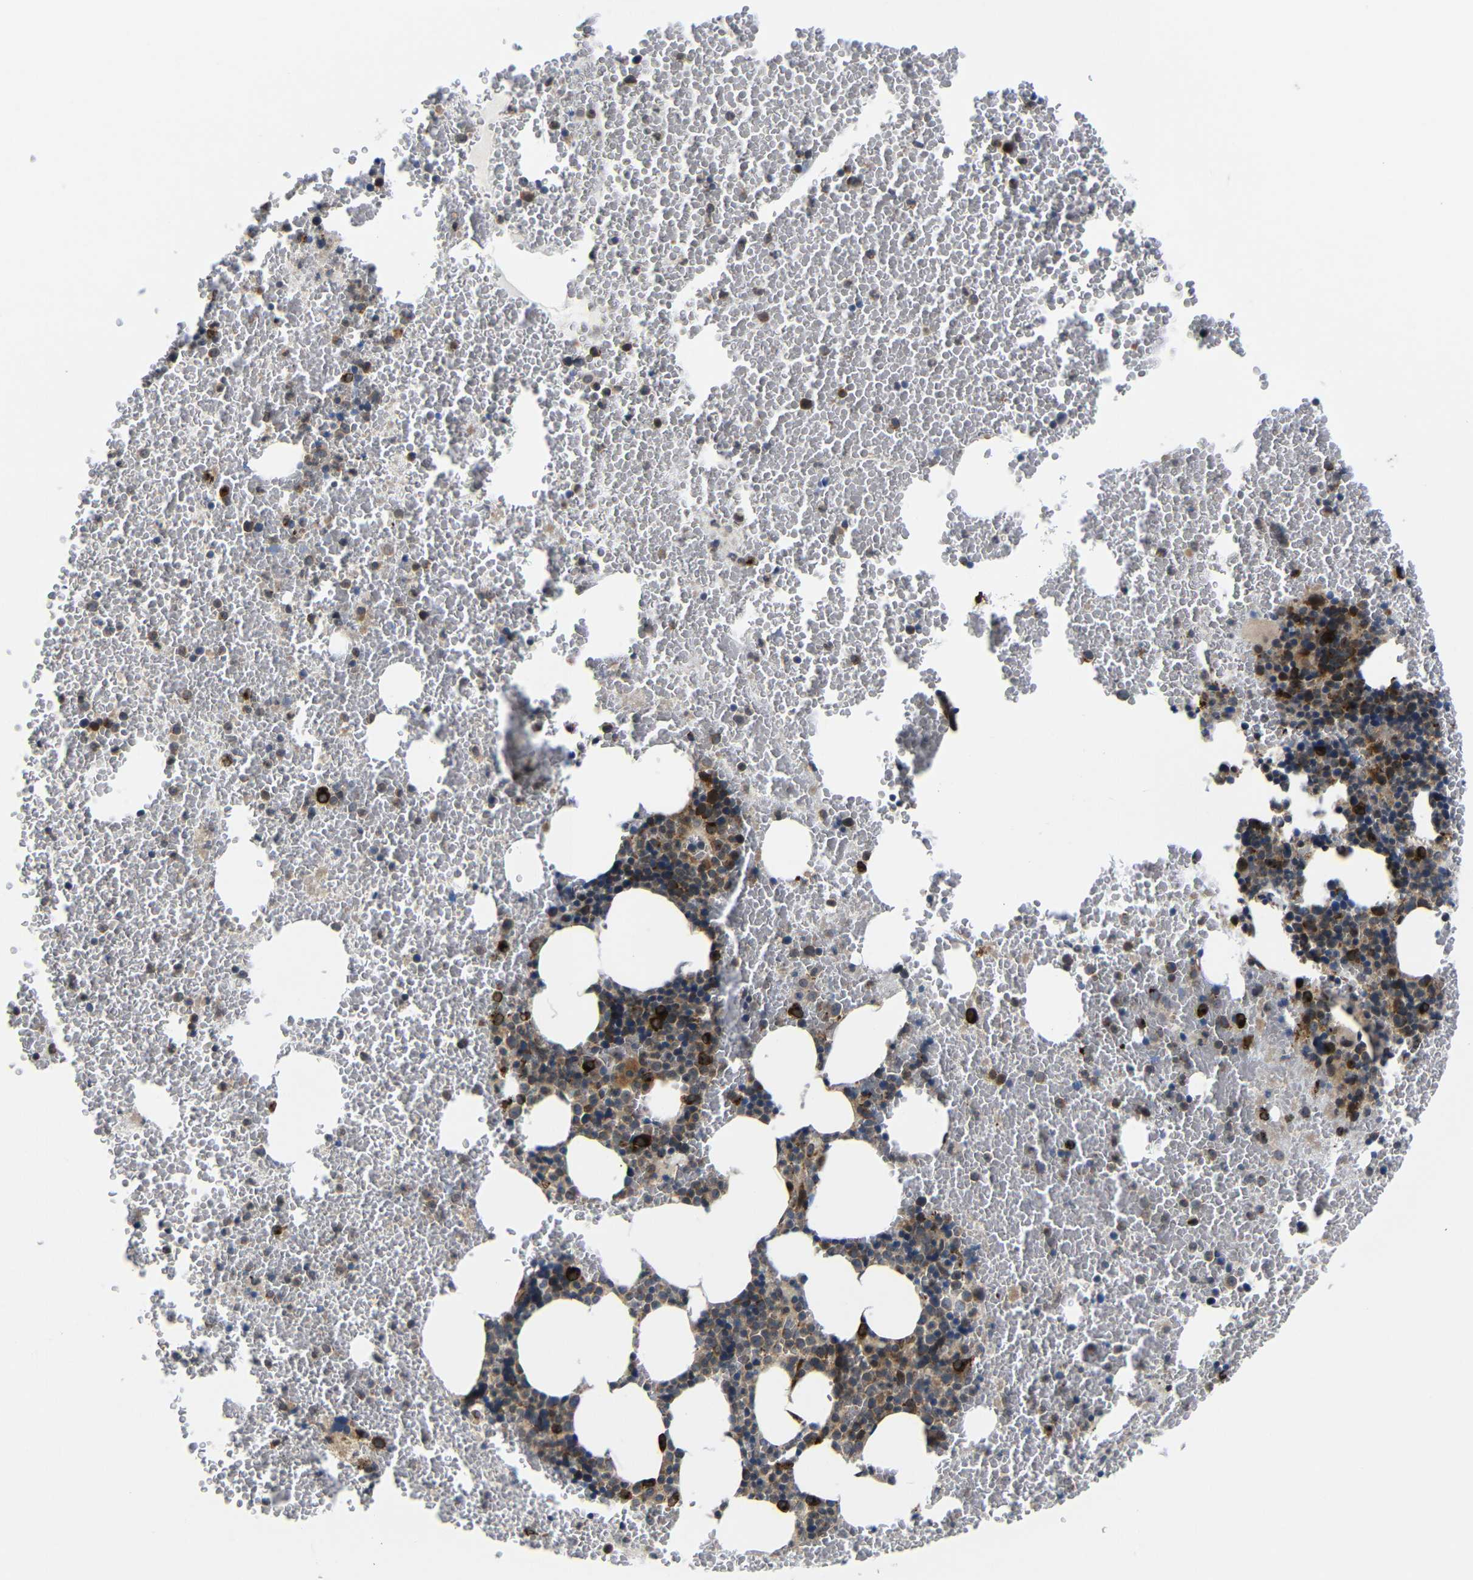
{"staining": {"intensity": "moderate", "quantity": ">75%", "location": "cytoplasmic/membranous,nuclear"}, "tissue": "bone marrow", "cell_type": "Hematopoietic cells", "image_type": "normal", "snomed": [{"axis": "morphology", "description": "Normal tissue, NOS"}, {"axis": "morphology", "description": "Inflammation, NOS"}, {"axis": "topography", "description": "Bone marrow"}], "caption": "Unremarkable bone marrow was stained to show a protein in brown. There is medium levels of moderate cytoplasmic/membranous,nuclear positivity in about >75% of hematopoietic cells.", "gene": "P3H2", "patient": {"sex": "male", "age": 47}}